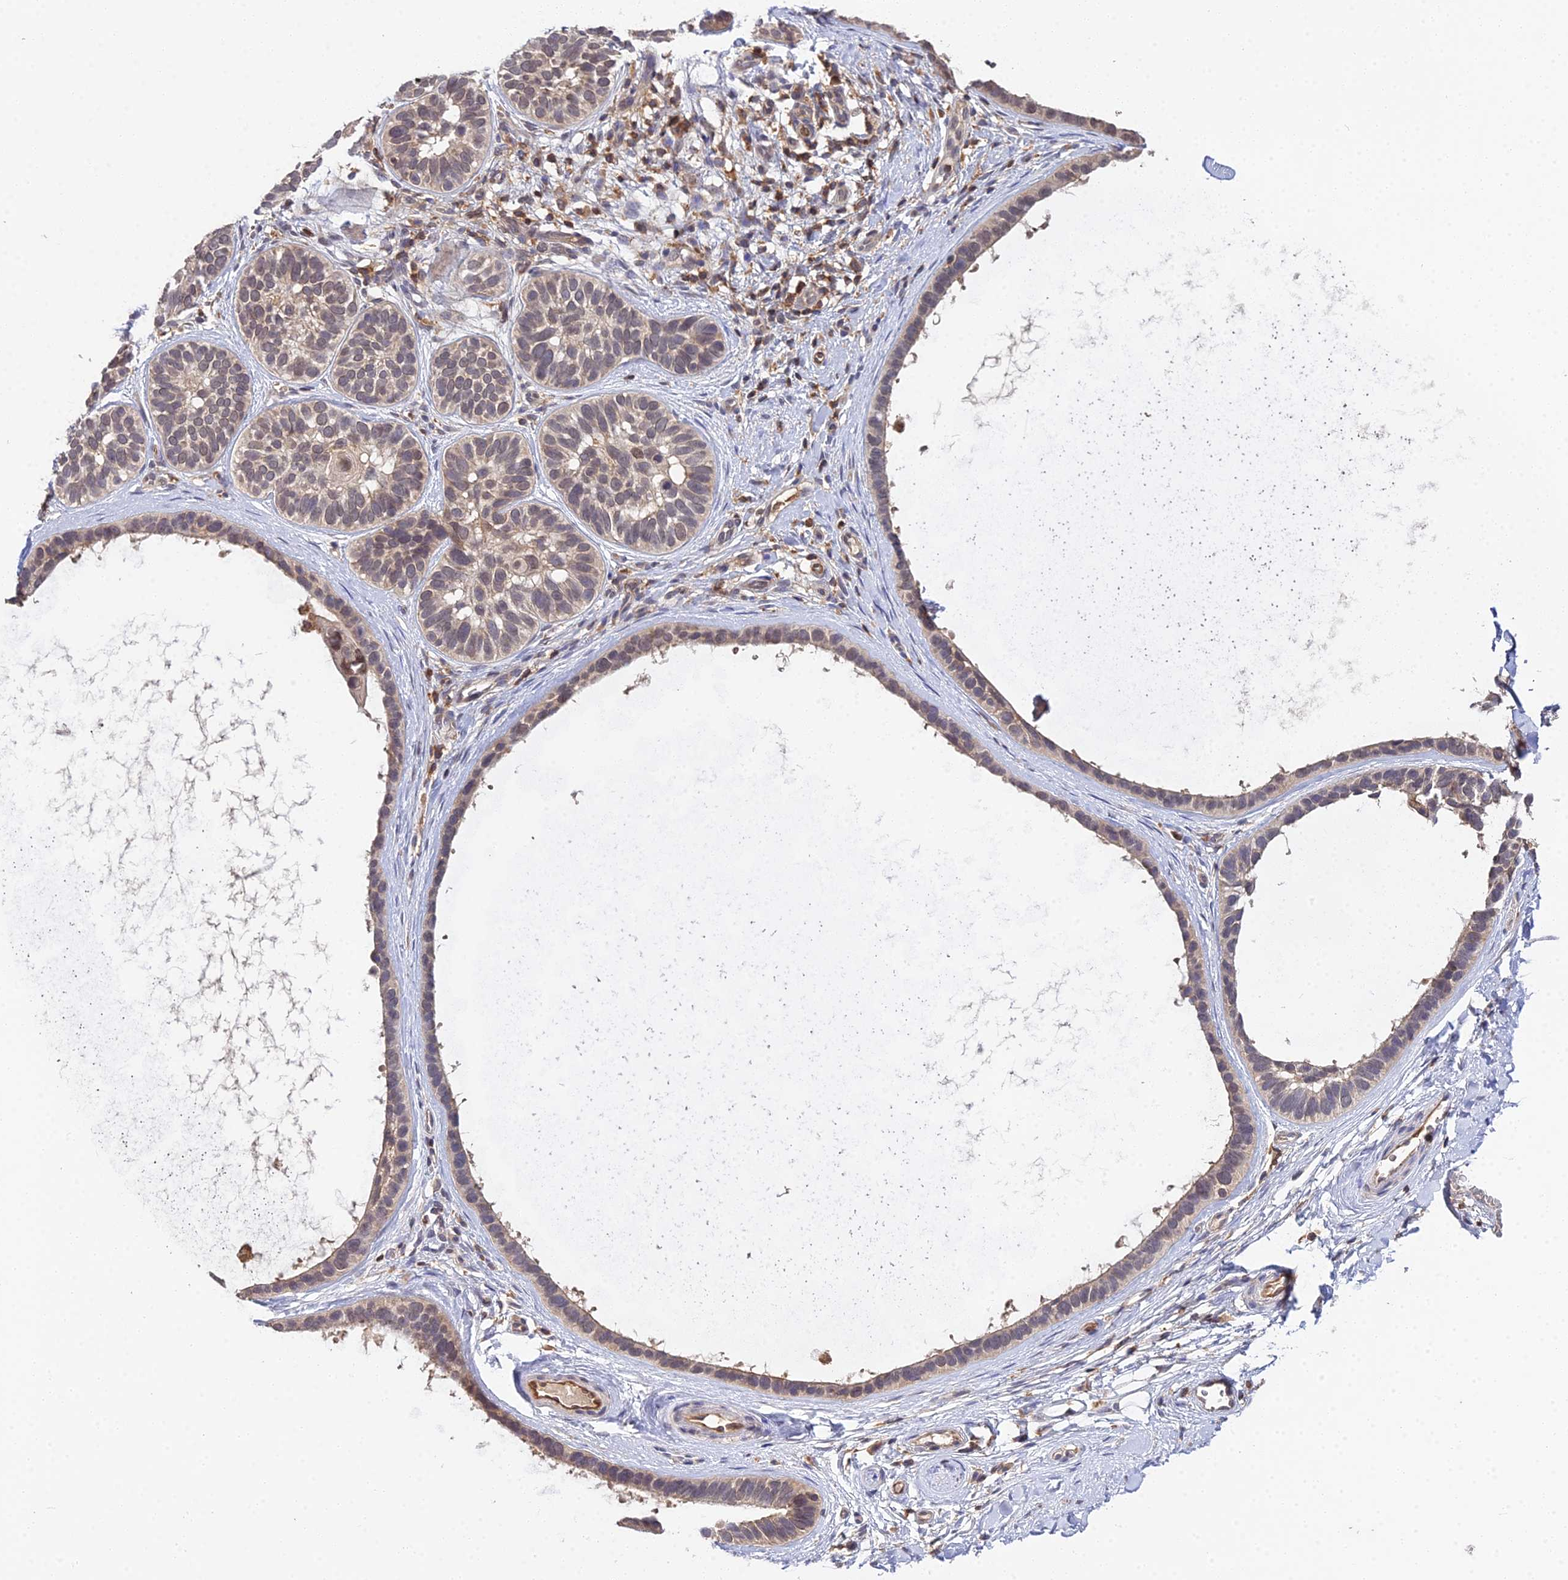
{"staining": {"intensity": "weak", "quantity": "25%-75%", "location": "cytoplasmic/membranous,nuclear"}, "tissue": "skin cancer", "cell_type": "Tumor cells", "image_type": "cancer", "snomed": [{"axis": "morphology", "description": "Basal cell carcinoma"}, {"axis": "topography", "description": "Skin"}], "caption": "This is a histology image of immunohistochemistry (IHC) staining of skin basal cell carcinoma, which shows weak positivity in the cytoplasmic/membranous and nuclear of tumor cells.", "gene": "TPRX1", "patient": {"sex": "male", "age": 62}}